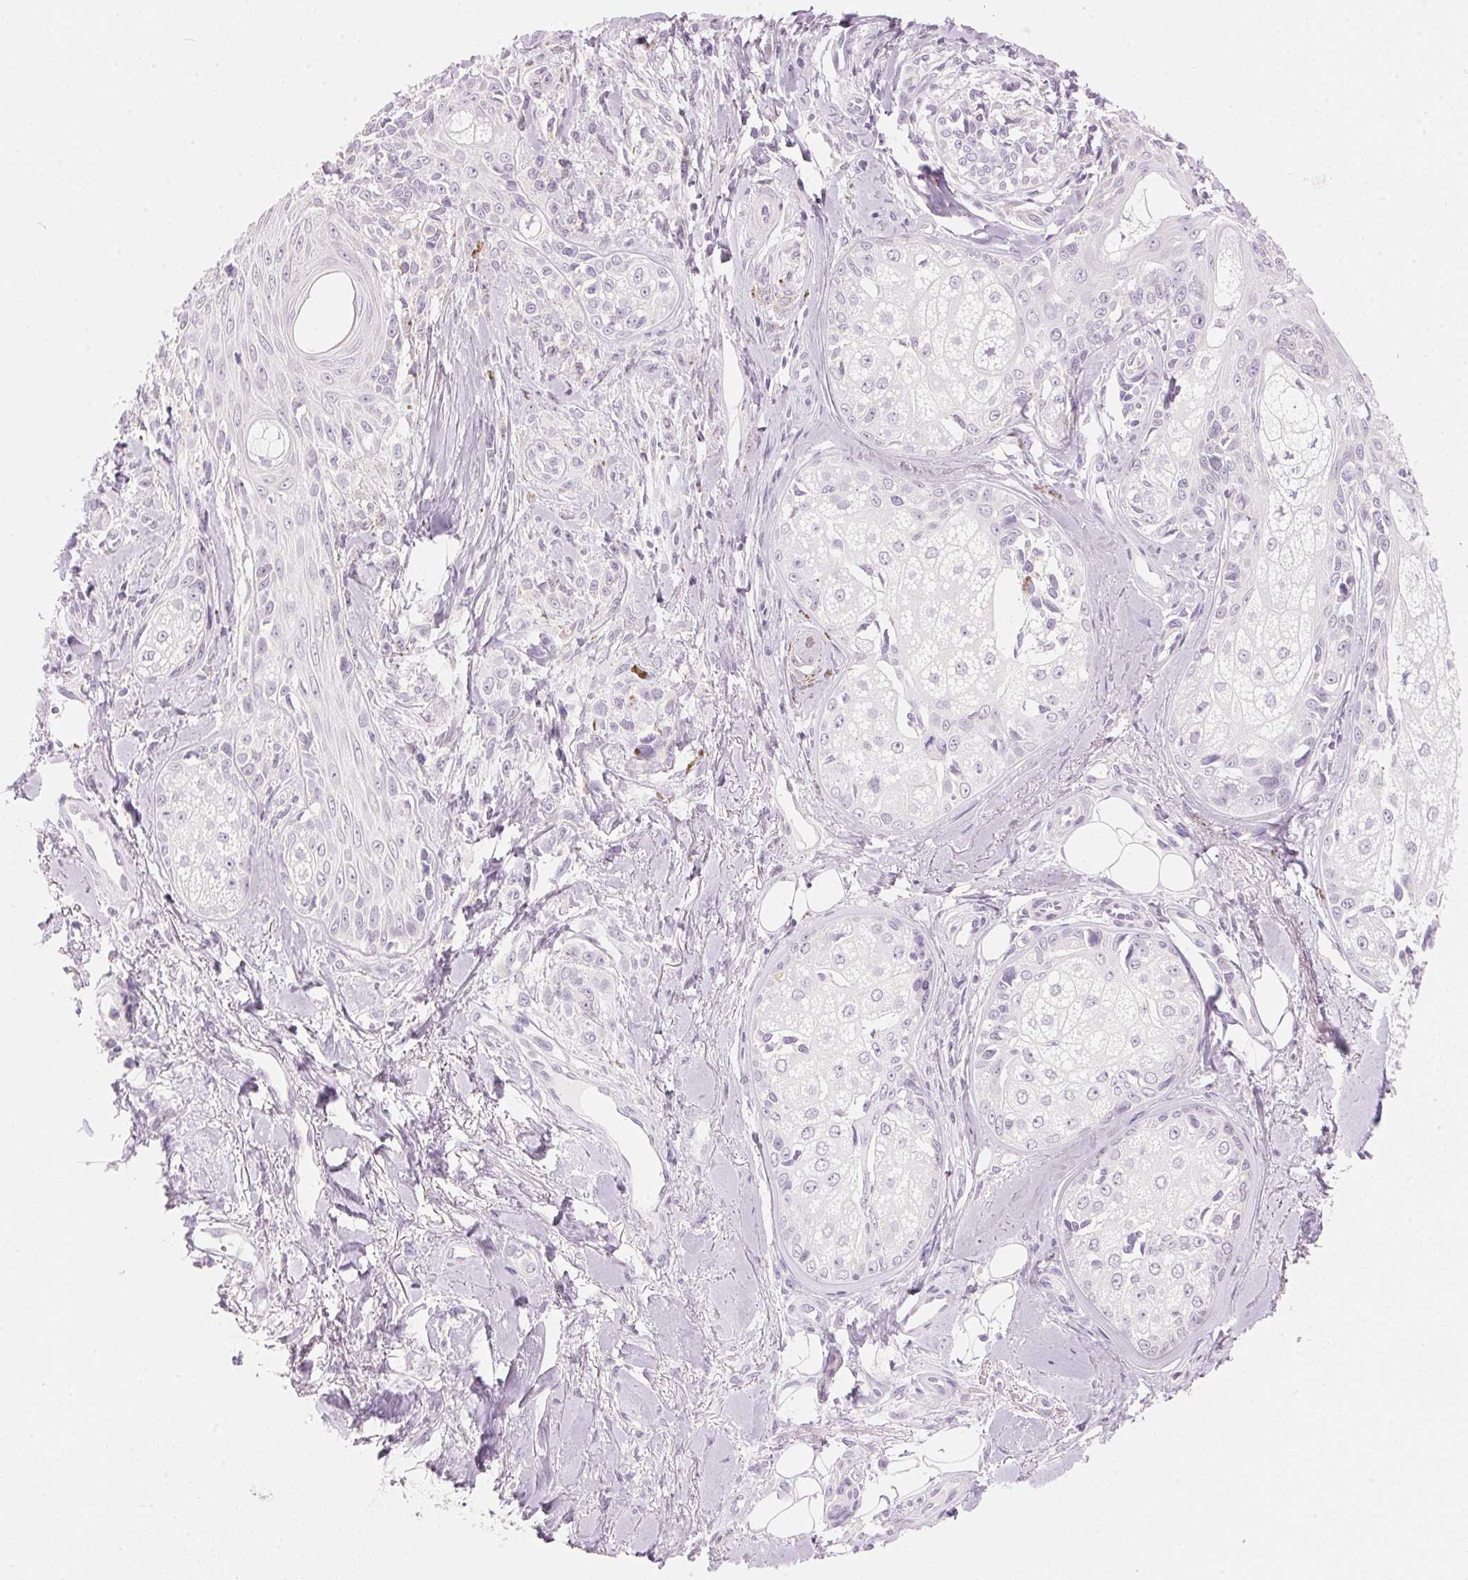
{"staining": {"intensity": "negative", "quantity": "none", "location": "none"}, "tissue": "melanoma", "cell_type": "Tumor cells", "image_type": "cancer", "snomed": [{"axis": "morphology", "description": "Malignant melanoma, NOS"}, {"axis": "topography", "description": "Skin"}], "caption": "Immunohistochemical staining of melanoma exhibits no significant staining in tumor cells.", "gene": "HOXB13", "patient": {"sex": "female", "age": 86}}